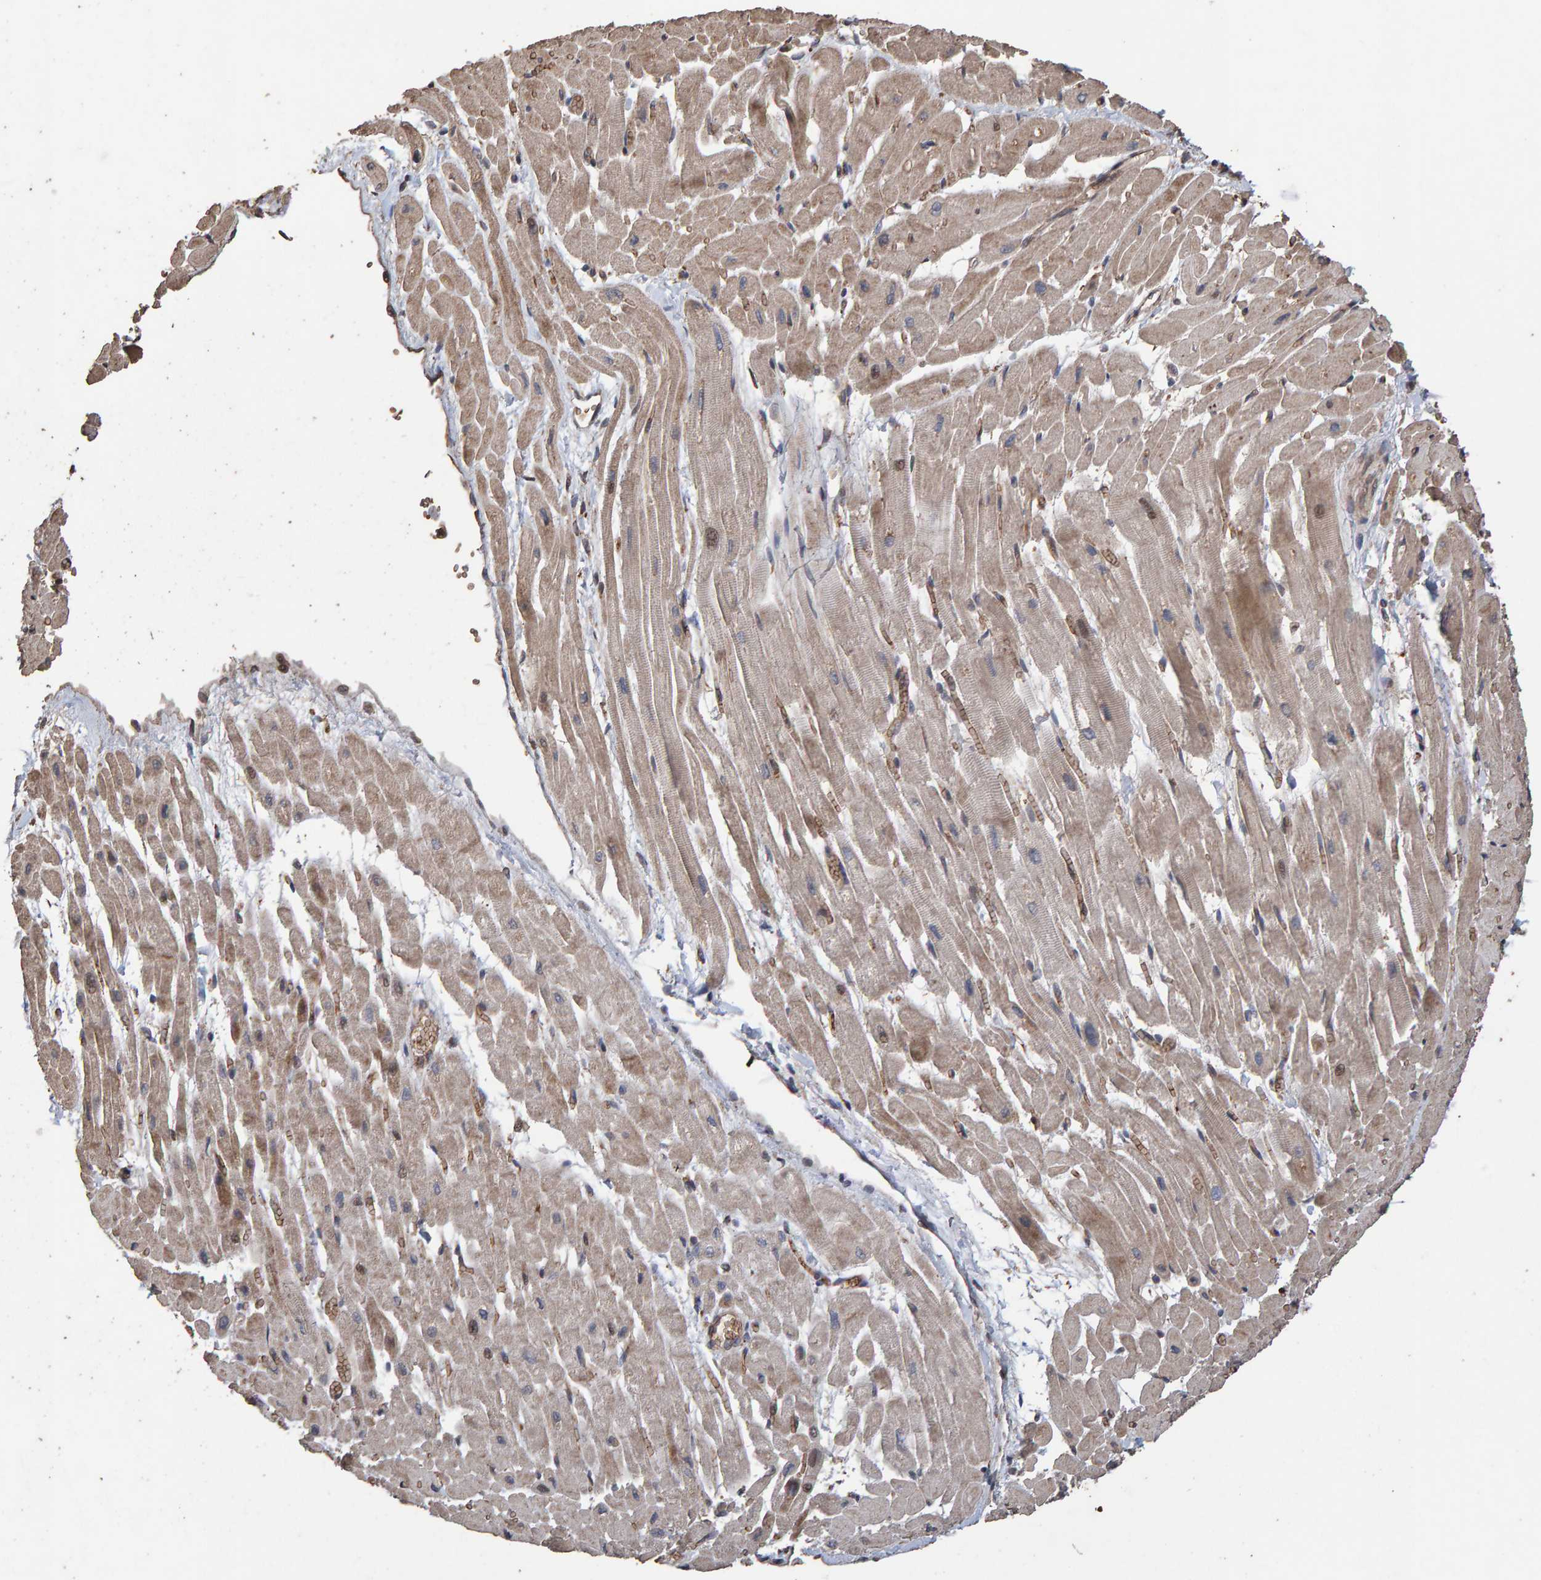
{"staining": {"intensity": "moderate", "quantity": ">75%", "location": "cytoplasmic/membranous"}, "tissue": "heart muscle", "cell_type": "Cardiomyocytes", "image_type": "normal", "snomed": [{"axis": "morphology", "description": "Normal tissue, NOS"}, {"axis": "topography", "description": "Heart"}], "caption": "There is medium levels of moderate cytoplasmic/membranous expression in cardiomyocytes of benign heart muscle, as demonstrated by immunohistochemical staining (brown color).", "gene": "OSBP2", "patient": {"sex": "male", "age": 45}}